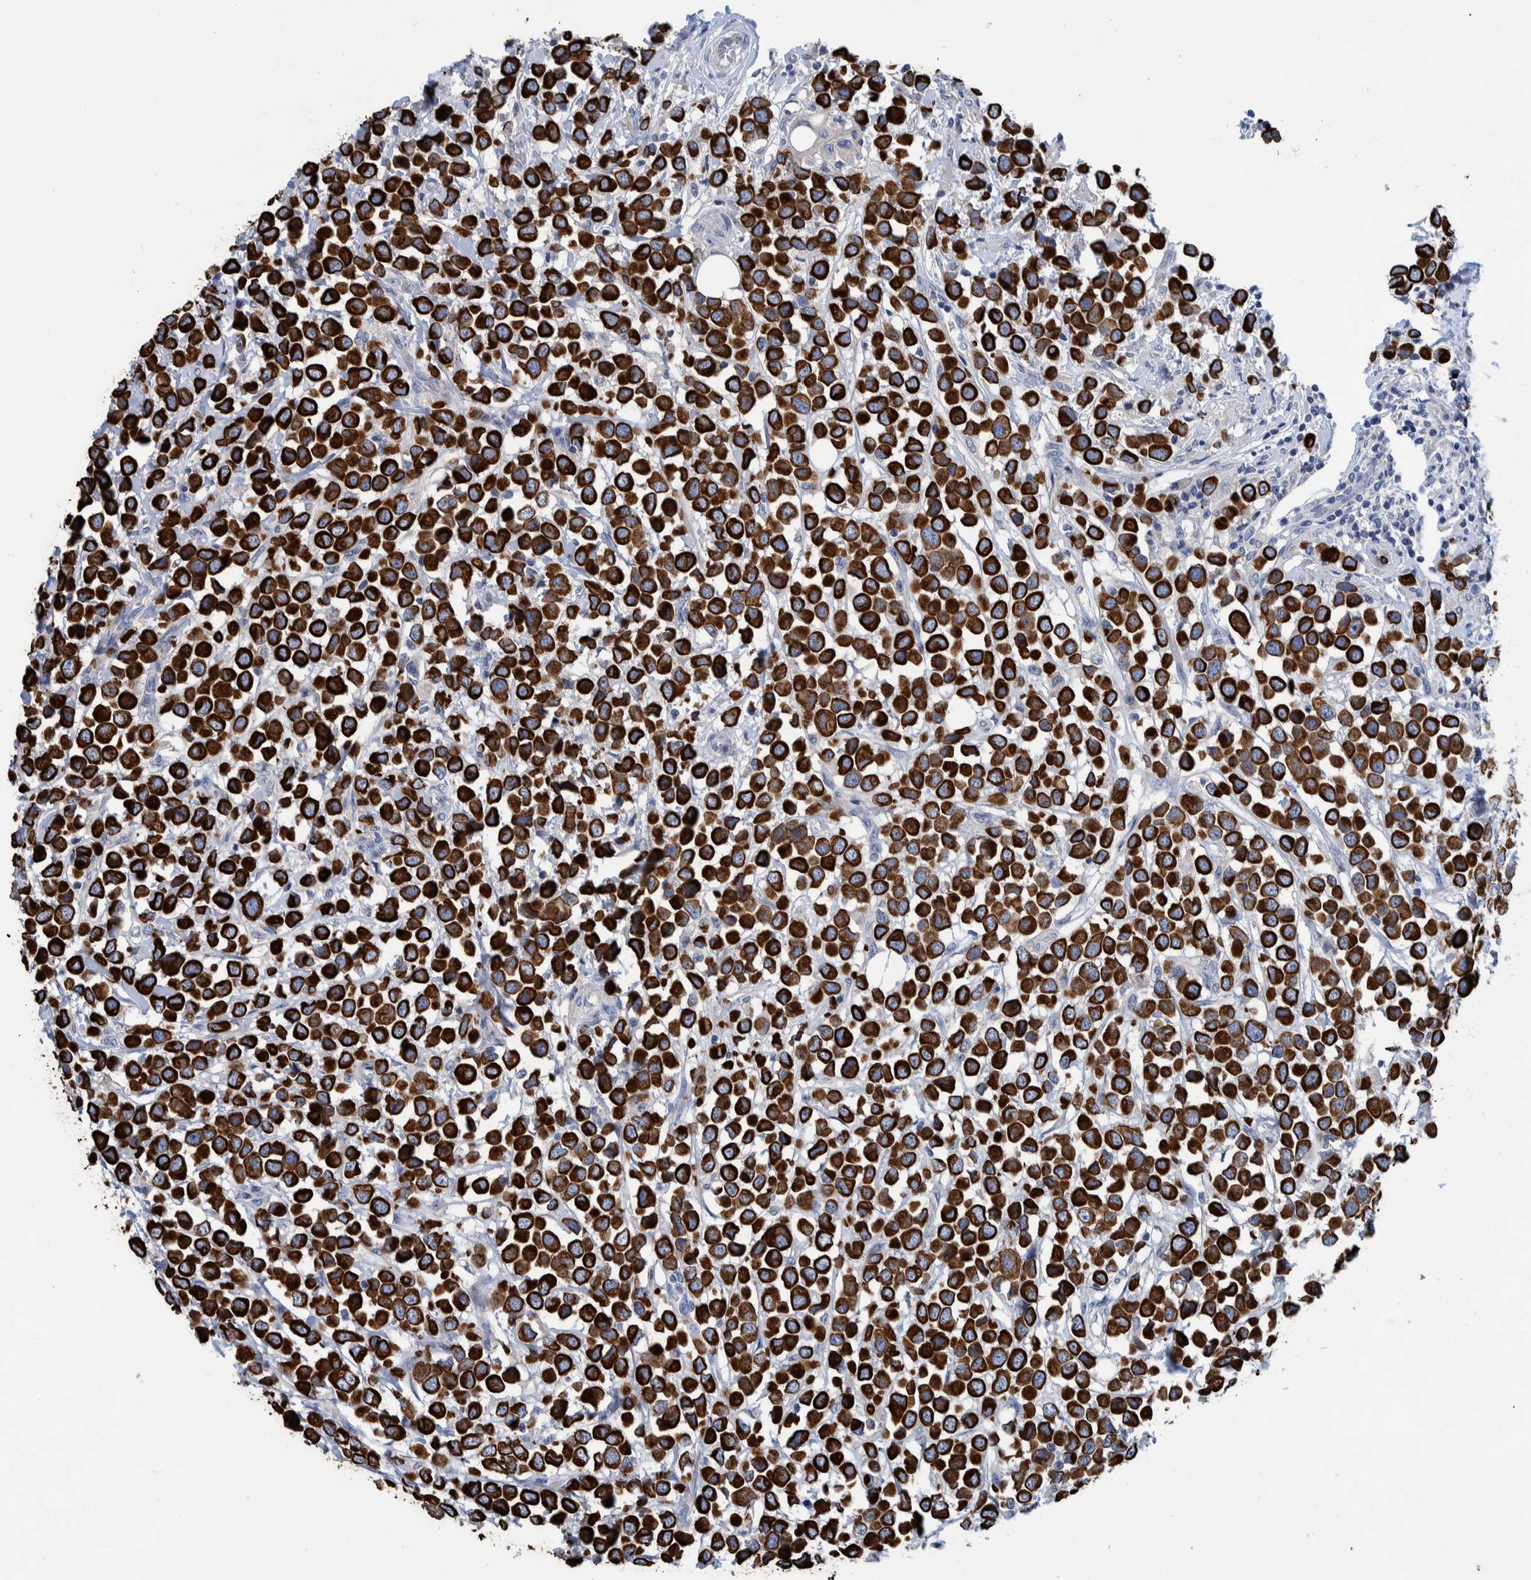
{"staining": {"intensity": "strong", "quantity": ">75%", "location": "cytoplasmic/membranous"}, "tissue": "breast cancer", "cell_type": "Tumor cells", "image_type": "cancer", "snomed": [{"axis": "morphology", "description": "Duct carcinoma"}, {"axis": "topography", "description": "Breast"}], "caption": "An immunohistochemistry (IHC) histopathology image of tumor tissue is shown. Protein staining in brown labels strong cytoplasmic/membranous positivity in breast infiltrating ductal carcinoma within tumor cells.", "gene": "MKS1", "patient": {"sex": "female", "age": 61}}